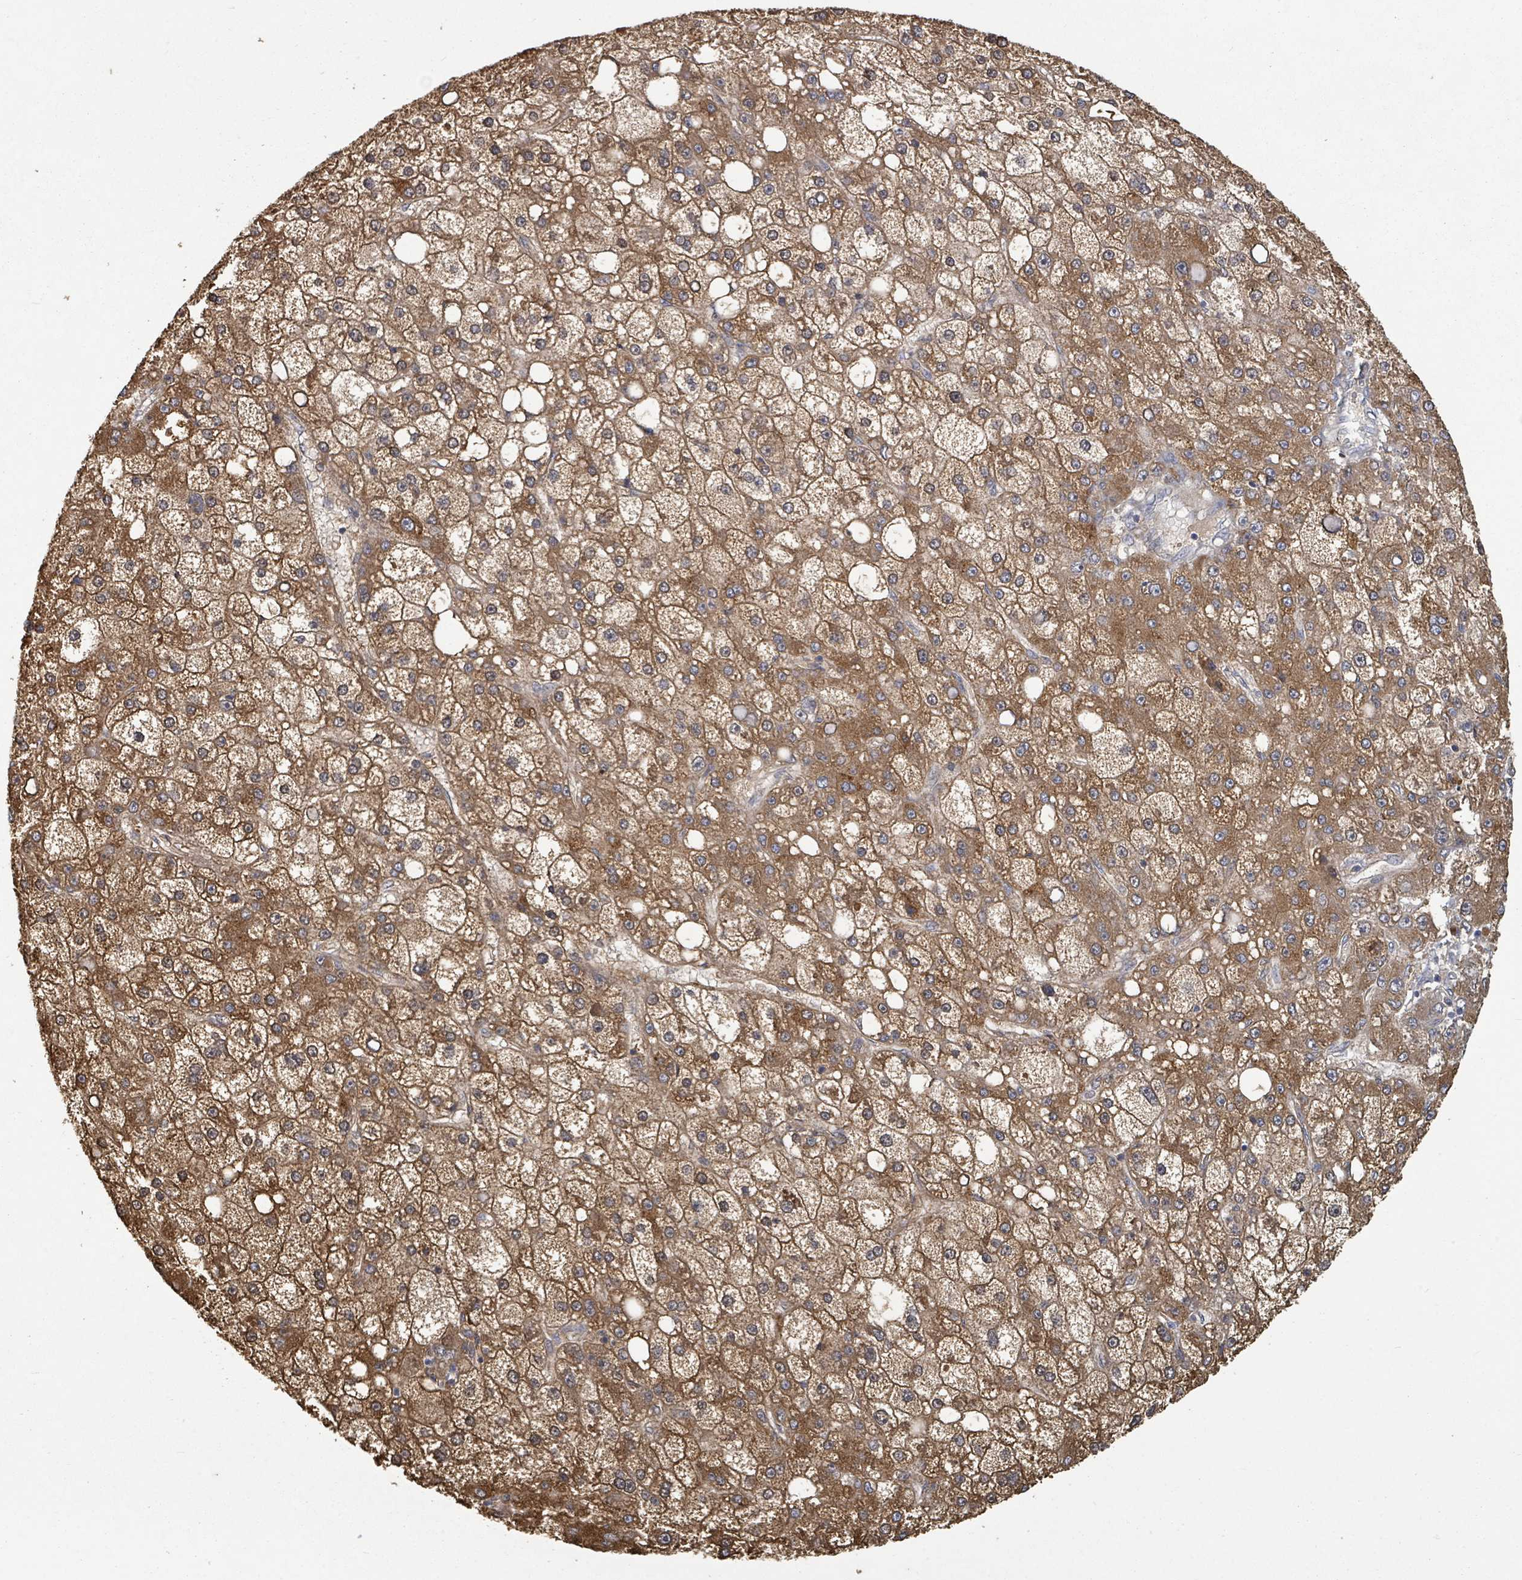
{"staining": {"intensity": "moderate", "quantity": ">75%", "location": "cytoplasmic/membranous"}, "tissue": "liver cancer", "cell_type": "Tumor cells", "image_type": "cancer", "snomed": [{"axis": "morphology", "description": "Carcinoma, Hepatocellular, NOS"}, {"axis": "topography", "description": "Liver"}], "caption": "Immunohistochemistry (IHC) histopathology image of liver hepatocellular carcinoma stained for a protein (brown), which shows medium levels of moderate cytoplasmic/membranous staining in approximately >75% of tumor cells.", "gene": "GABBR1", "patient": {"sex": "male", "age": 67}}